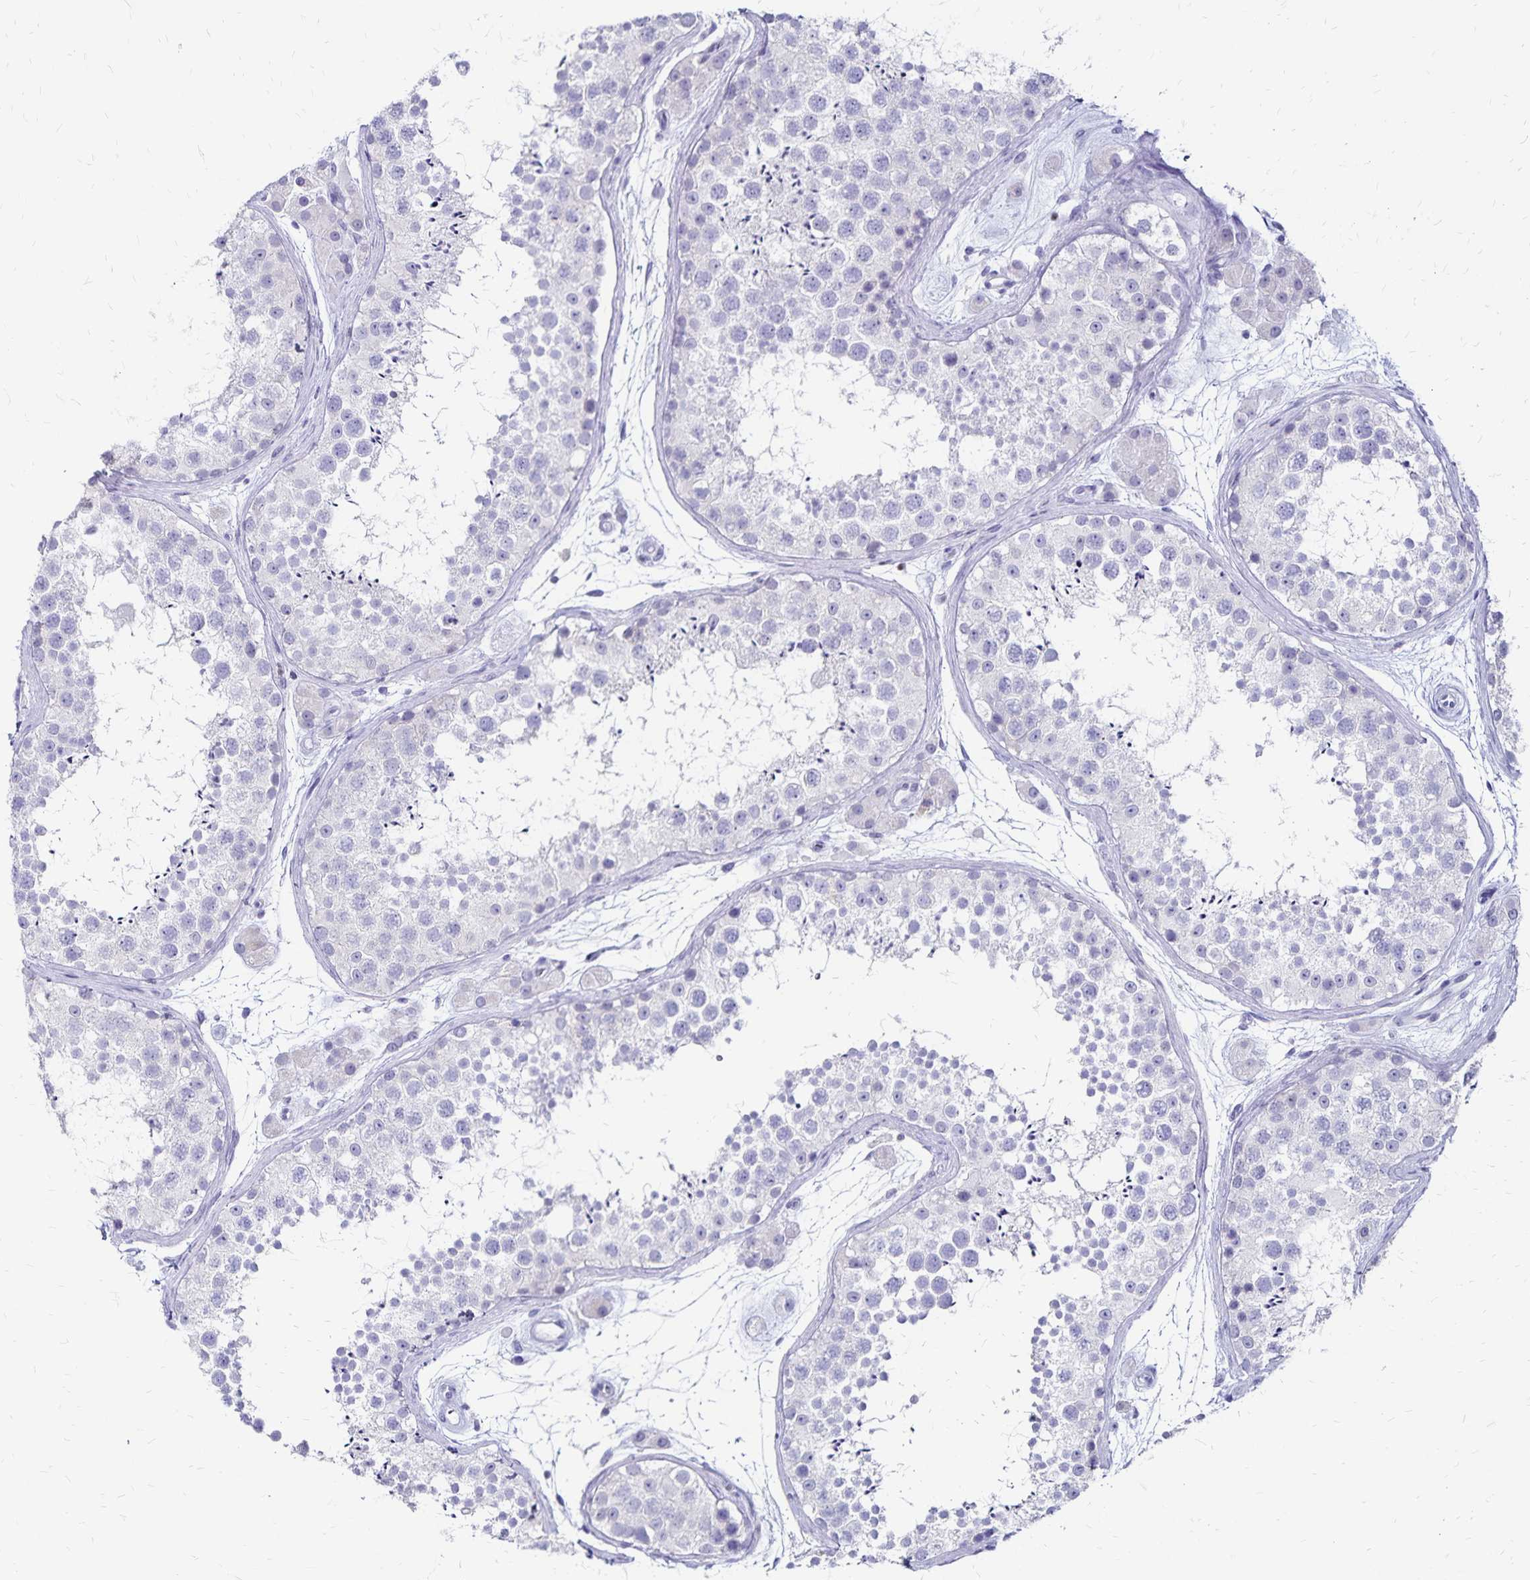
{"staining": {"intensity": "negative", "quantity": "none", "location": "none"}, "tissue": "testis", "cell_type": "Cells in seminiferous ducts", "image_type": "normal", "snomed": [{"axis": "morphology", "description": "Normal tissue, NOS"}, {"axis": "topography", "description": "Testis"}], "caption": "Photomicrograph shows no protein positivity in cells in seminiferous ducts of benign testis. (Stains: DAB immunohistochemistry with hematoxylin counter stain, Microscopy: brightfield microscopy at high magnification).", "gene": "IKZF1", "patient": {"sex": "male", "age": 41}}